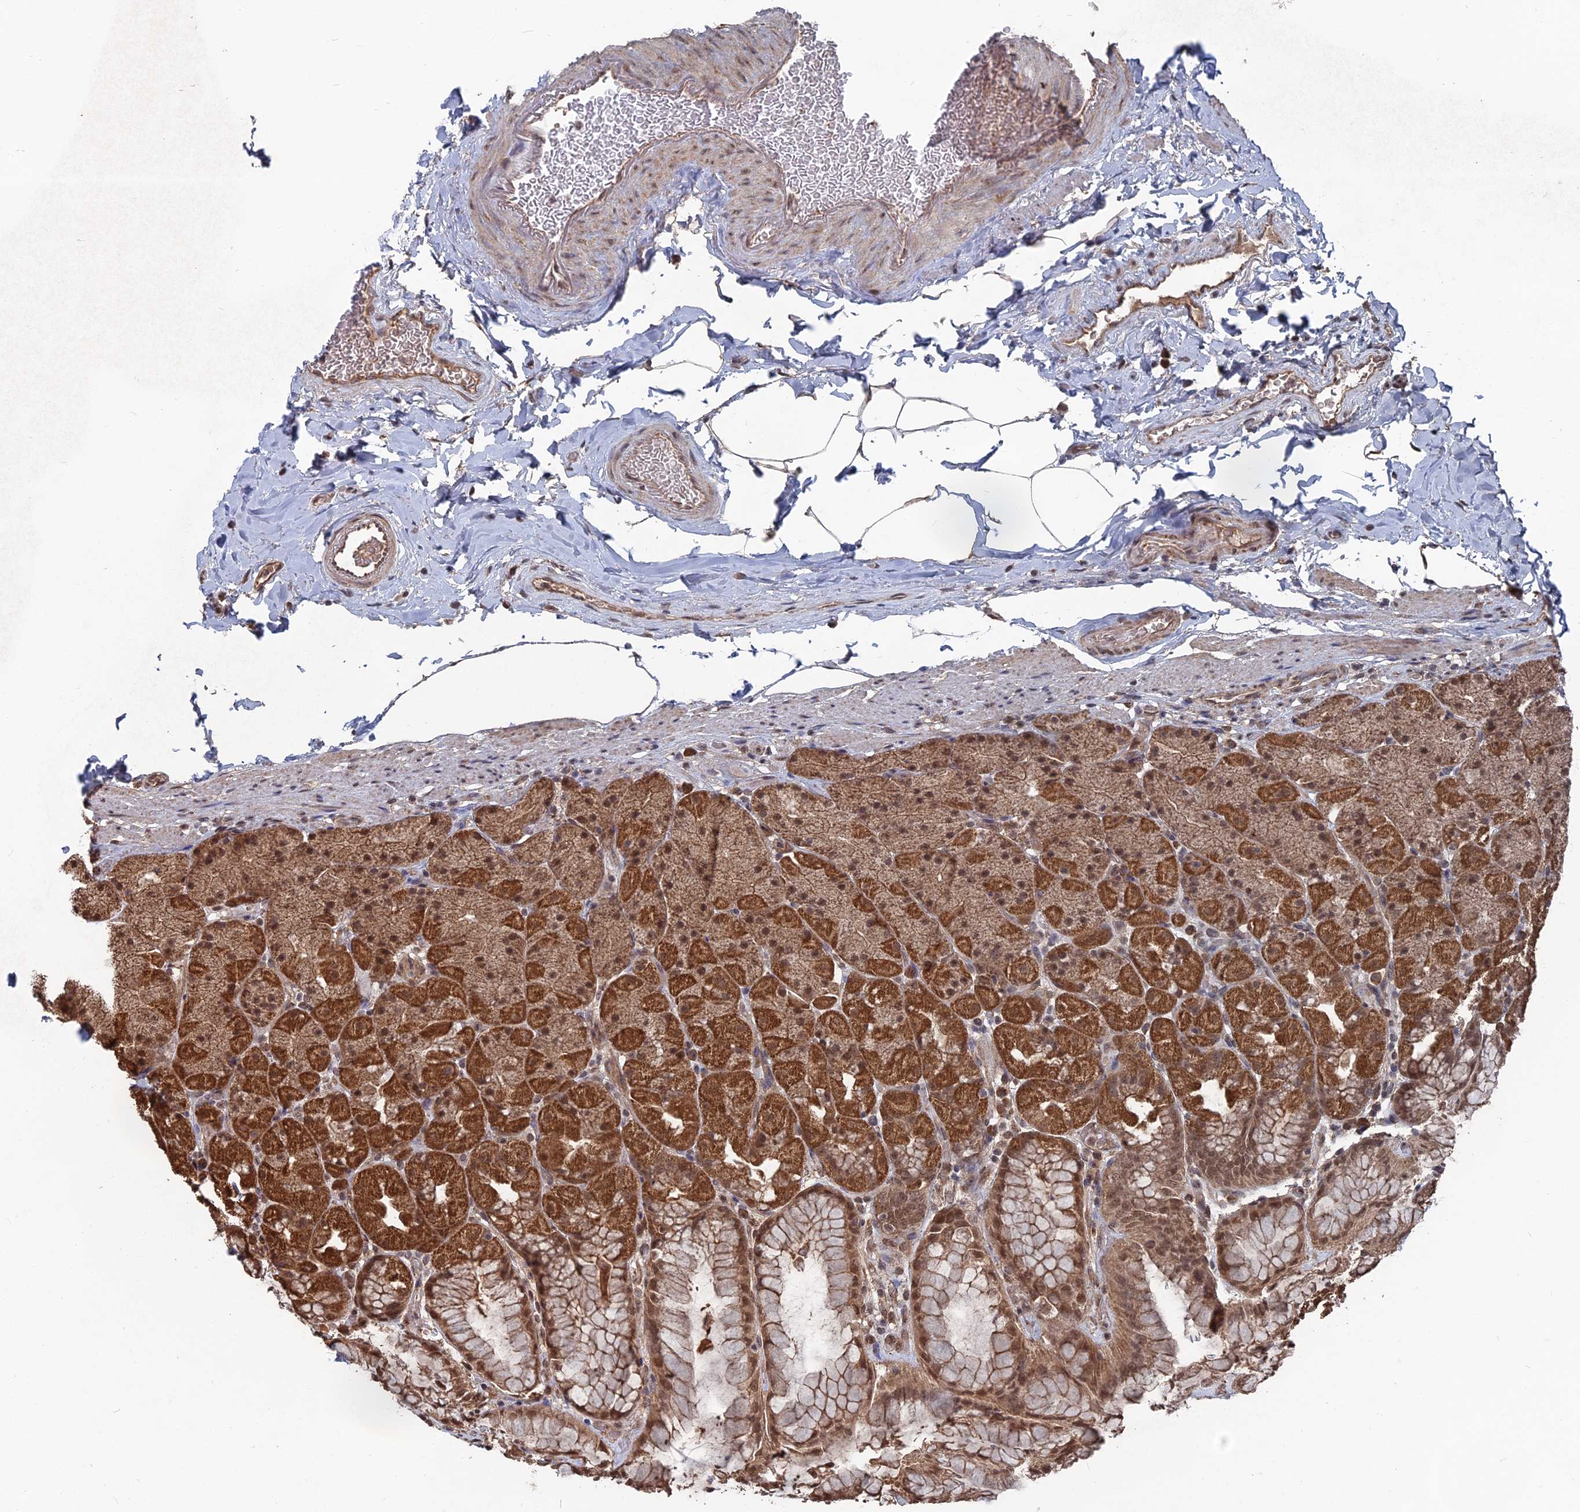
{"staining": {"intensity": "strong", "quantity": ">75%", "location": "cytoplasmic/membranous,nuclear"}, "tissue": "stomach", "cell_type": "Glandular cells", "image_type": "normal", "snomed": [{"axis": "morphology", "description": "Normal tissue, NOS"}, {"axis": "topography", "description": "Stomach, upper"}, {"axis": "topography", "description": "Stomach, lower"}], "caption": "High-magnification brightfield microscopy of unremarkable stomach stained with DAB (3,3'-diaminobenzidine) (brown) and counterstained with hematoxylin (blue). glandular cells exhibit strong cytoplasmic/membranous,nuclear expression is present in approximately>75% of cells.", "gene": "CCNP", "patient": {"sex": "male", "age": 67}}